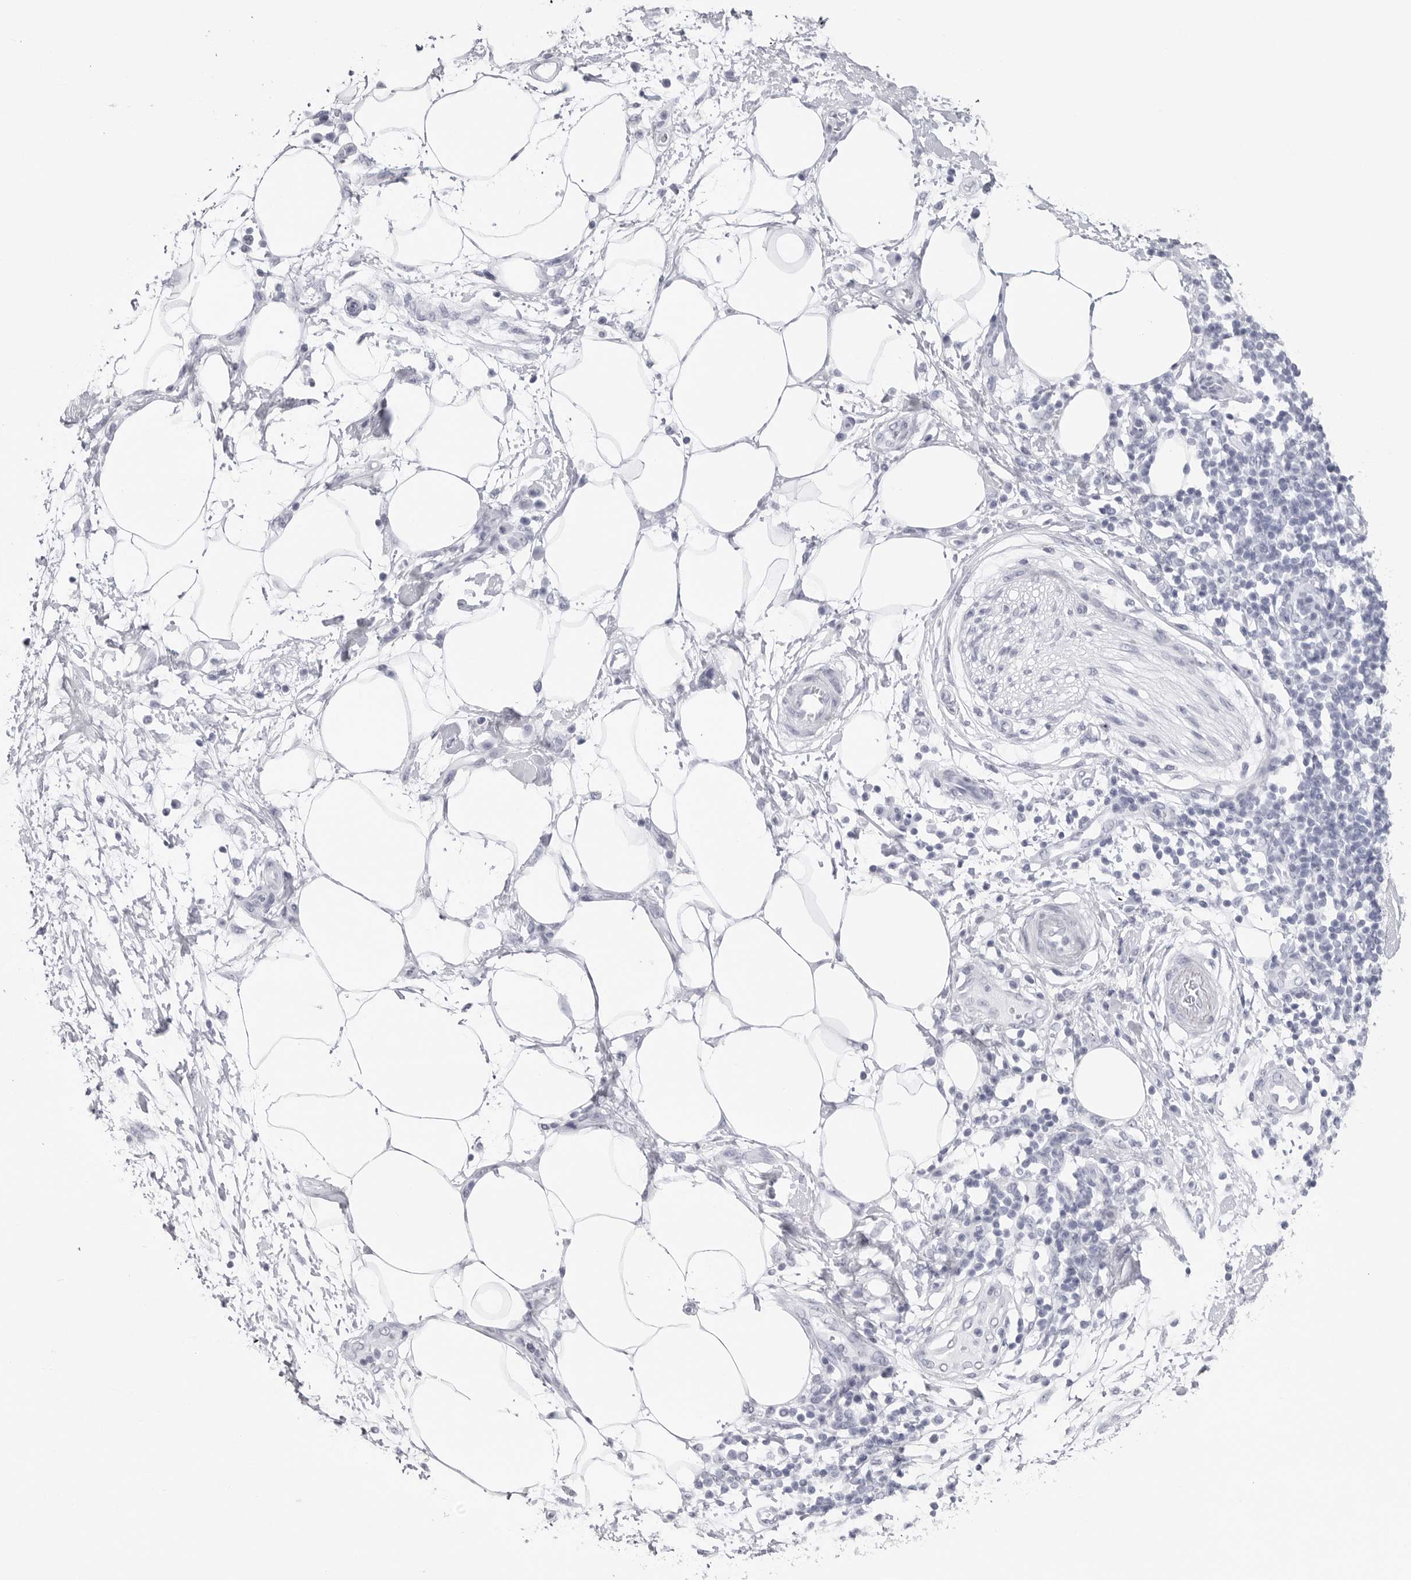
{"staining": {"intensity": "negative", "quantity": "none", "location": "none"}, "tissue": "pancreatic cancer", "cell_type": "Tumor cells", "image_type": "cancer", "snomed": [{"axis": "morphology", "description": "Adenocarcinoma, NOS"}, {"axis": "topography", "description": "Pancreas"}], "caption": "Protein analysis of adenocarcinoma (pancreatic) demonstrates no significant staining in tumor cells.", "gene": "CST2", "patient": {"sex": "female", "age": 78}}